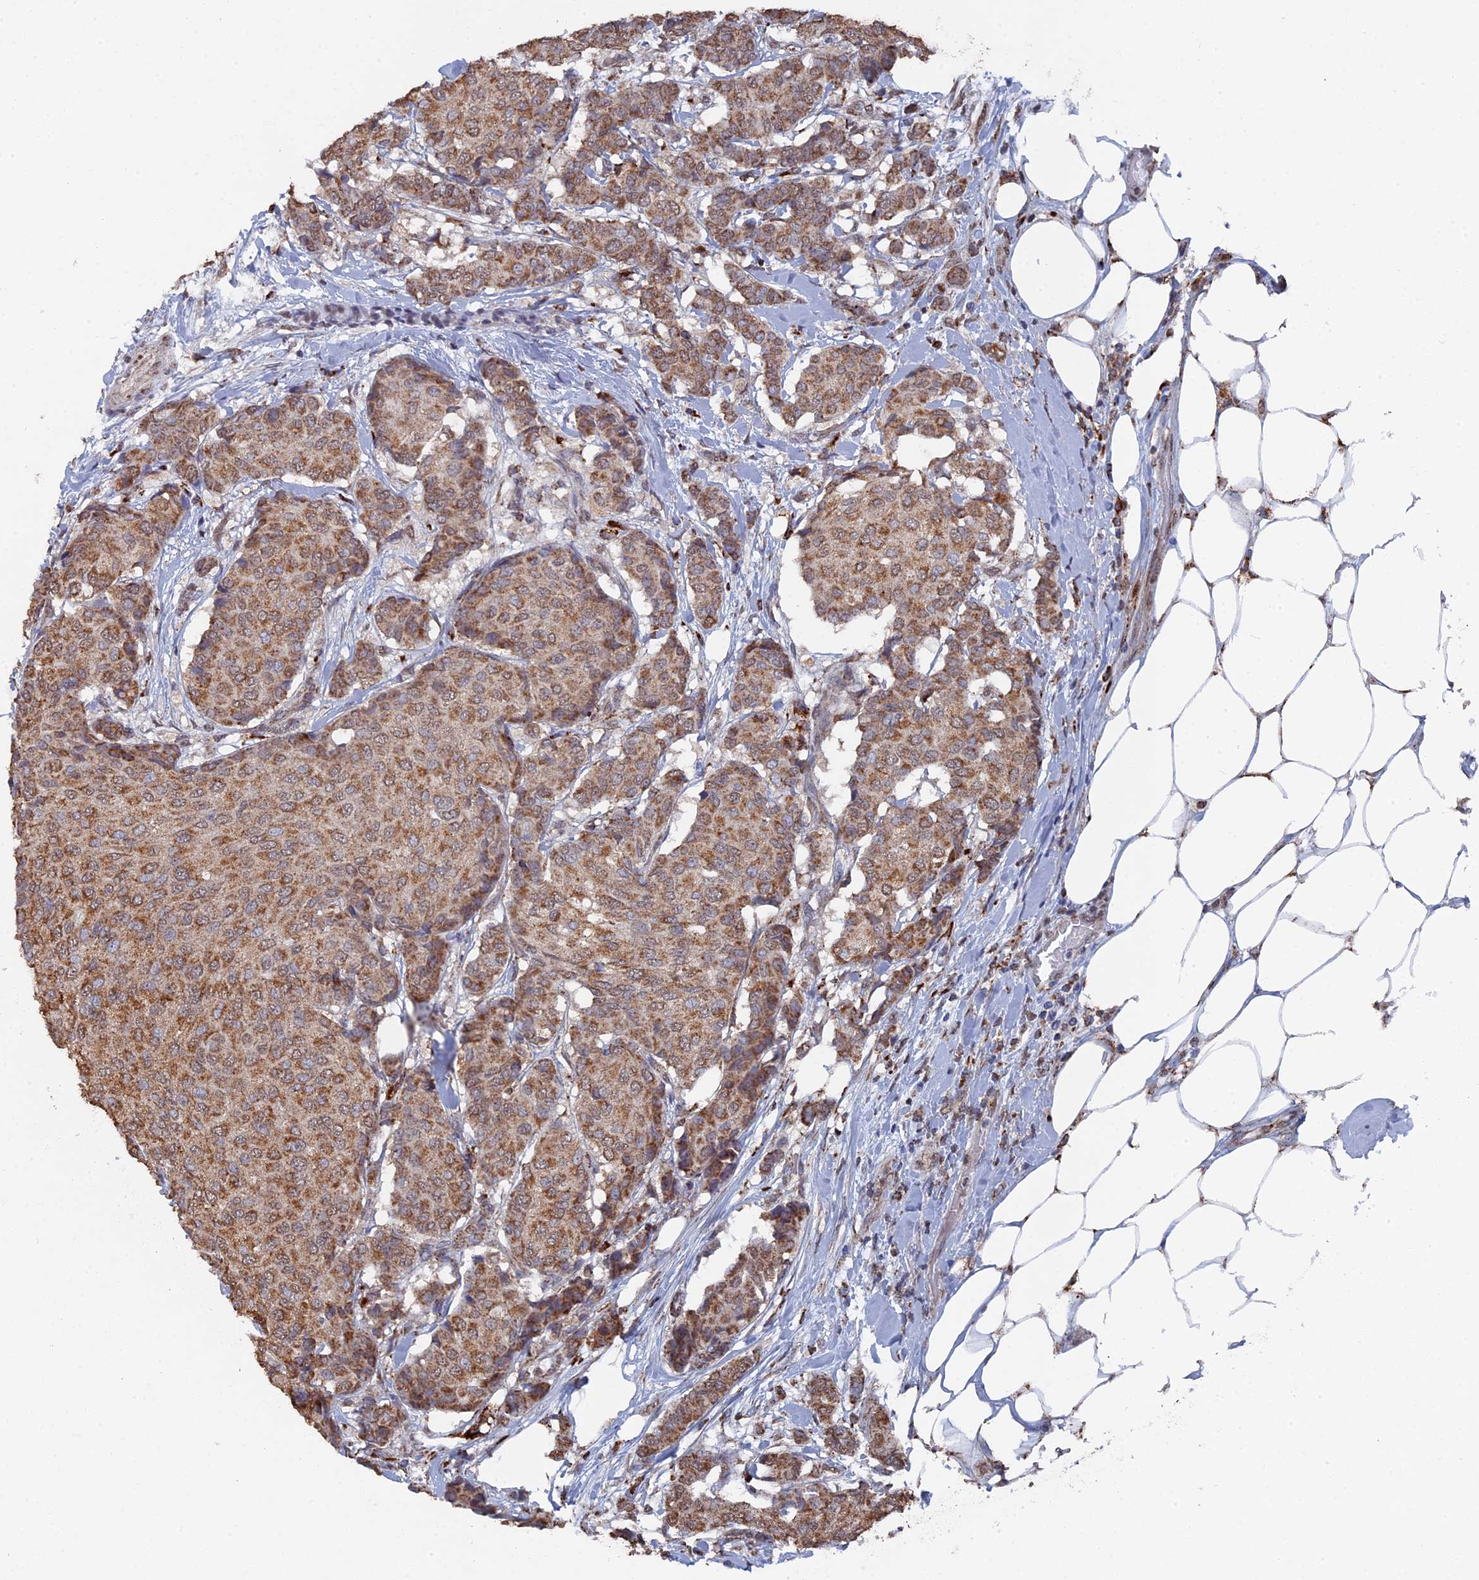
{"staining": {"intensity": "moderate", "quantity": ">75%", "location": "cytoplasmic/membranous"}, "tissue": "breast cancer", "cell_type": "Tumor cells", "image_type": "cancer", "snomed": [{"axis": "morphology", "description": "Duct carcinoma"}, {"axis": "topography", "description": "Breast"}], "caption": "Moderate cytoplasmic/membranous staining for a protein is appreciated in approximately >75% of tumor cells of breast infiltrating ductal carcinoma using immunohistochemistry (IHC).", "gene": "SMG9", "patient": {"sex": "female", "age": 75}}